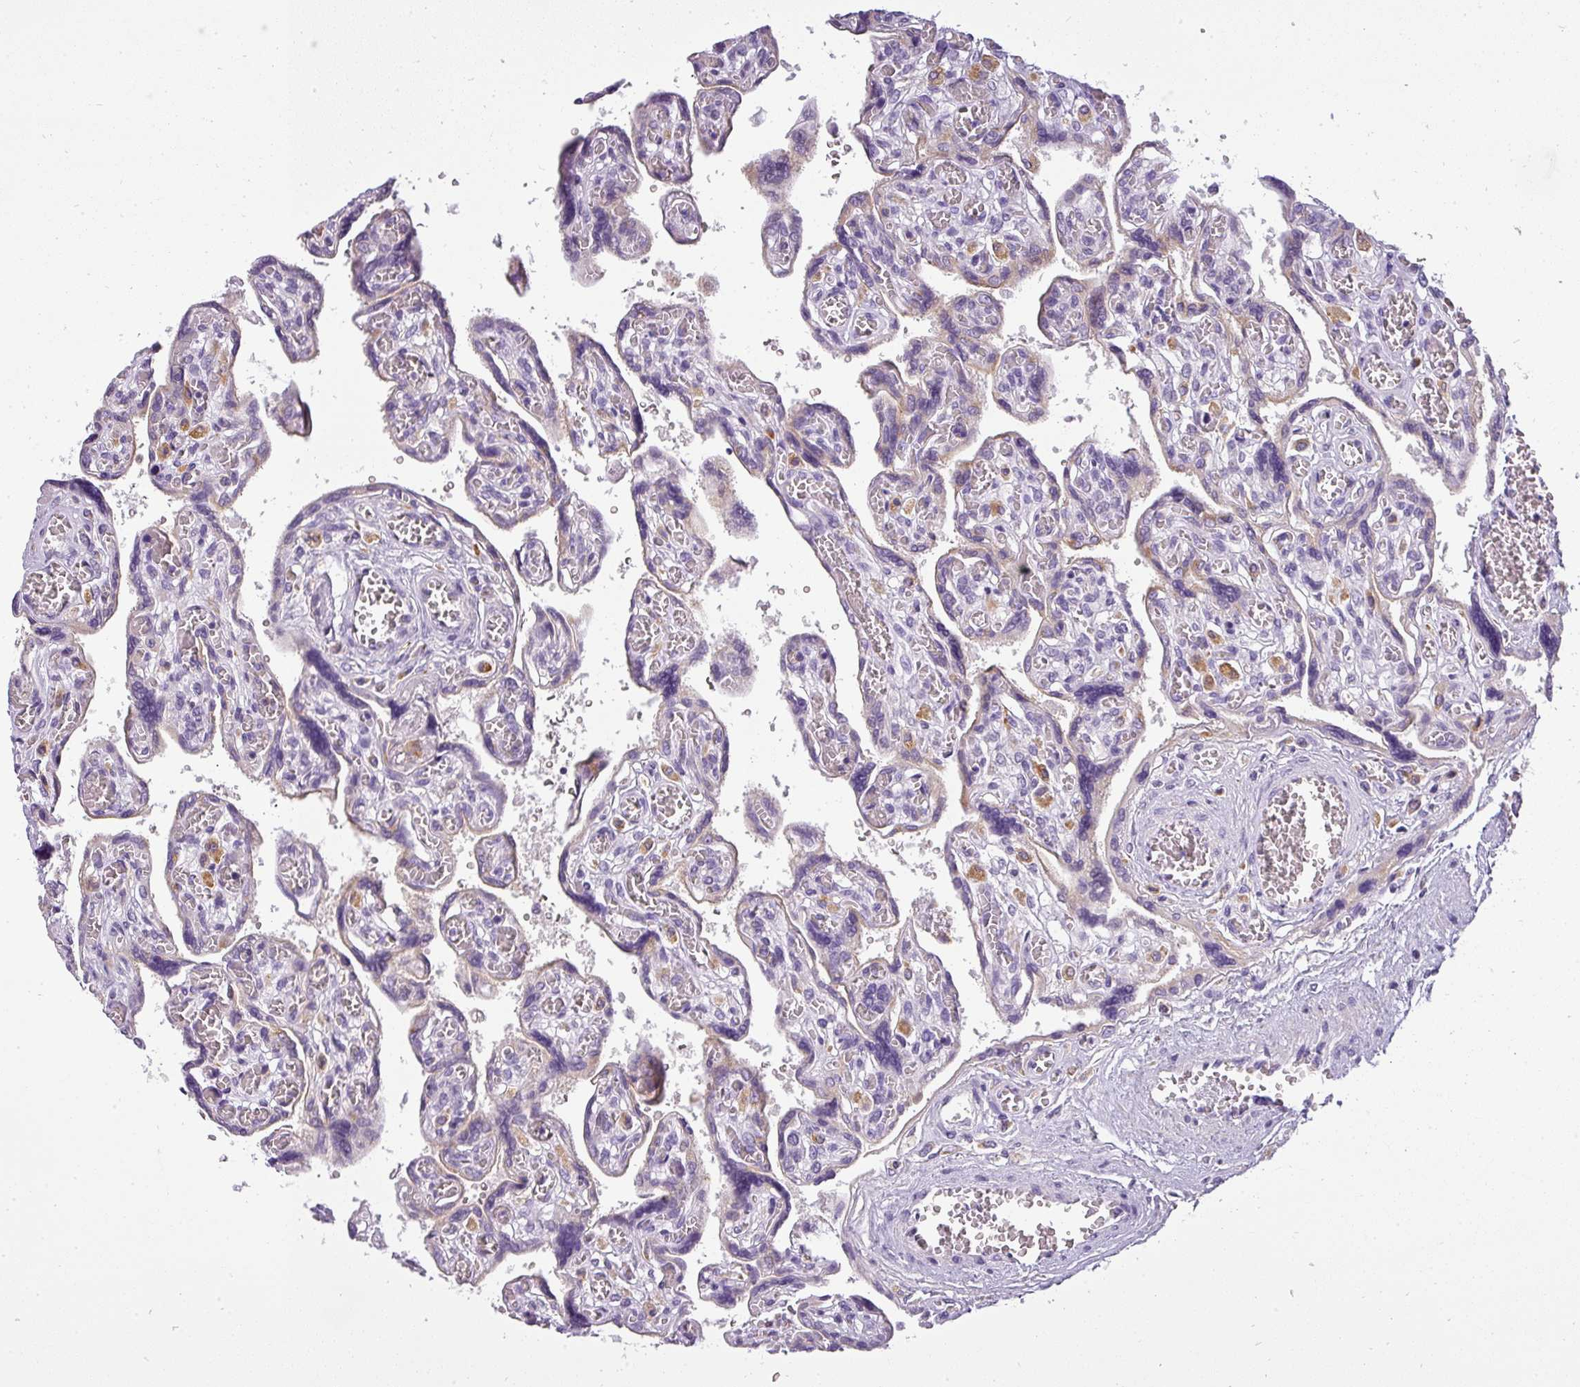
{"staining": {"intensity": "negative", "quantity": "none", "location": "none"}, "tissue": "placenta", "cell_type": "Decidual cells", "image_type": "normal", "snomed": [{"axis": "morphology", "description": "Normal tissue, NOS"}, {"axis": "topography", "description": "Placenta"}], "caption": "High power microscopy image of an immunohistochemistry histopathology image of normal placenta, revealing no significant expression in decidual cells.", "gene": "ATP6V1D", "patient": {"sex": "female", "age": 39}}